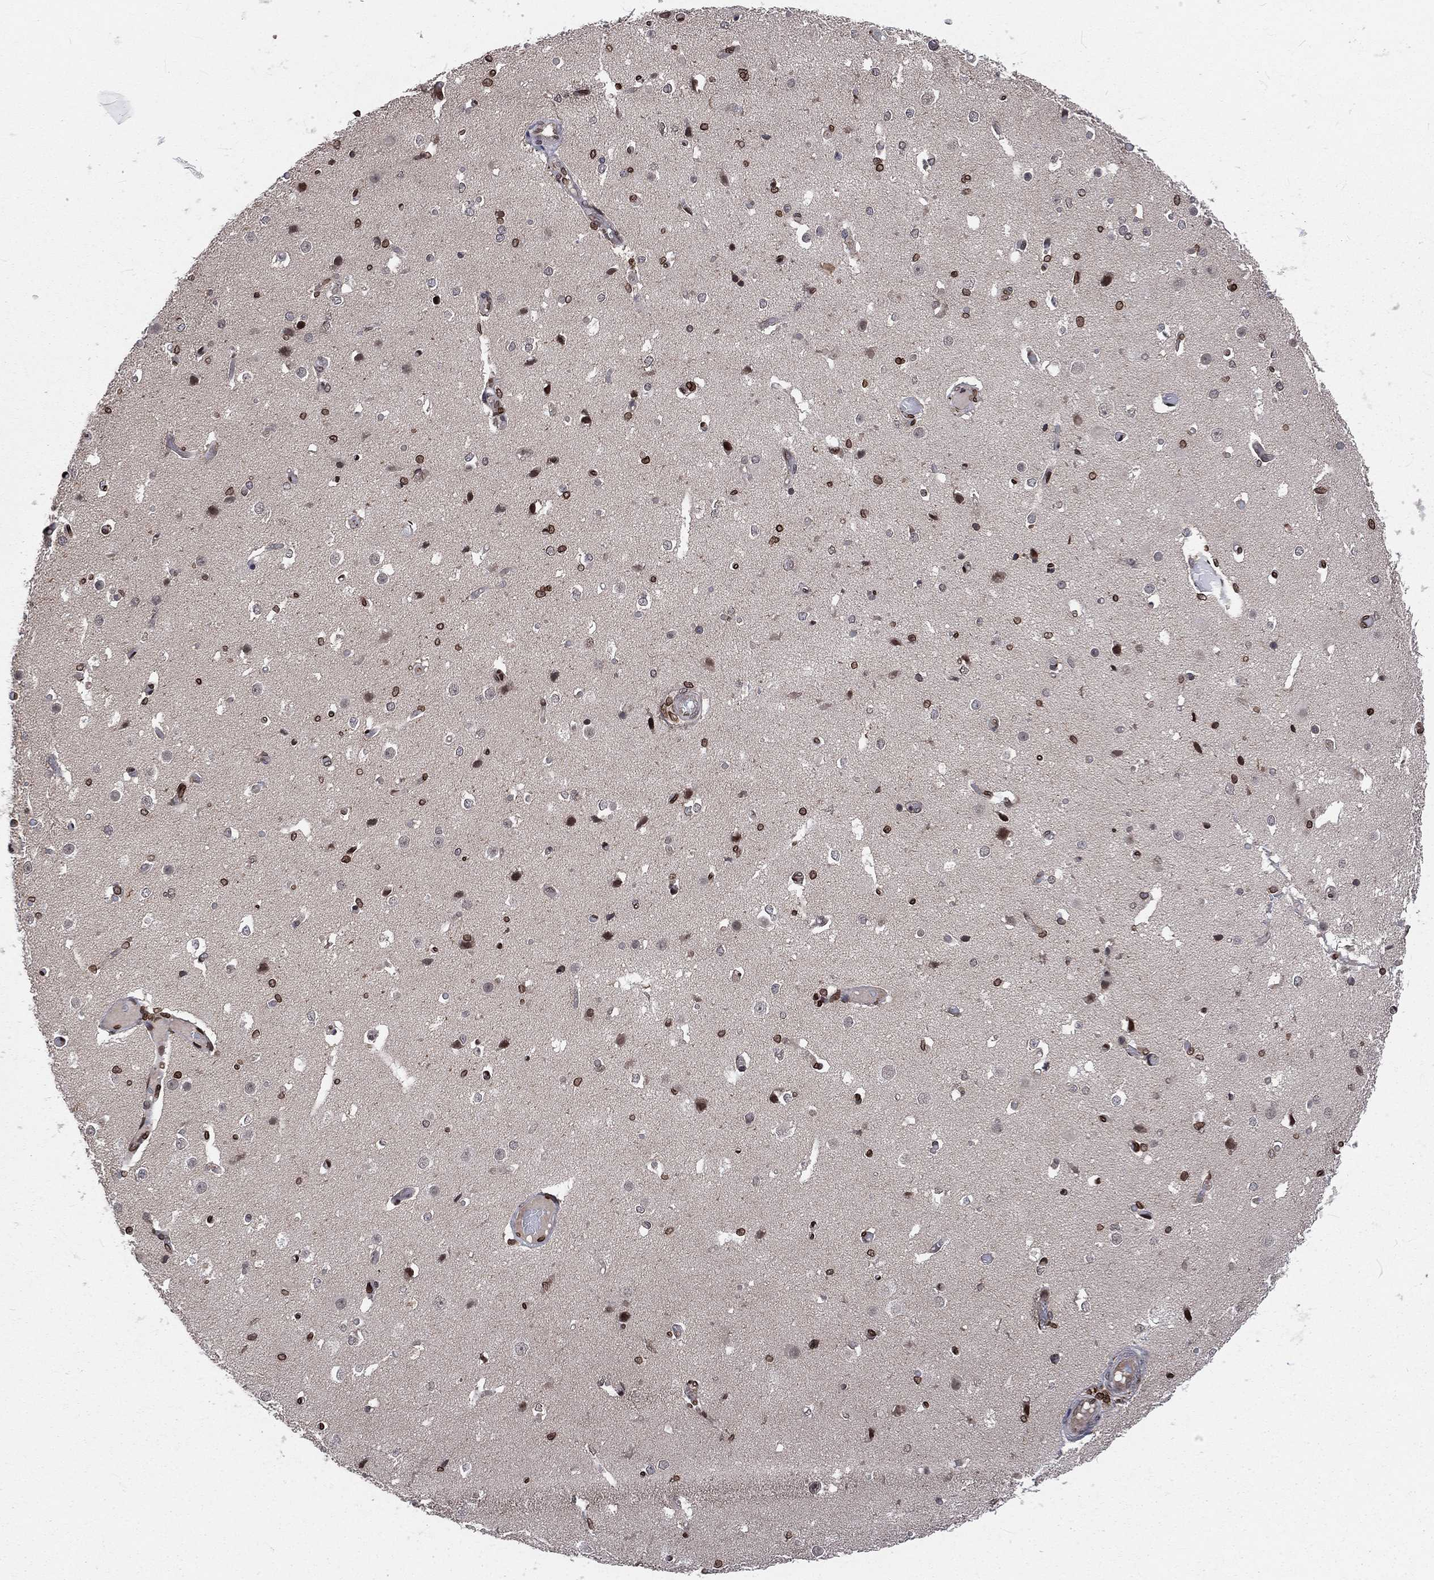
{"staining": {"intensity": "negative", "quantity": "none", "location": "none"}, "tissue": "cerebral cortex", "cell_type": "Endothelial cells", "image_type": "normal", "snomed": [{"axis": "morphology", "description": "Normal tissue, NOS"}, {"axis": "morphology", "description": "Inflammation, NOS"}, {"axis": "topography", "description": "Cerebral cortex"}], "caption": "This image is of benign cerebral cortex stained with IHC to label a protein in brown with the nuclei are counter-stained blue. There is no expression in endothelial cells. (DAB (3,3'-diaminobenzidine) immunohistochemistry (IHC) with hematoxylin counter stain).", "gene": "LBR", "patient": {"sex": "male", "age": 6}}